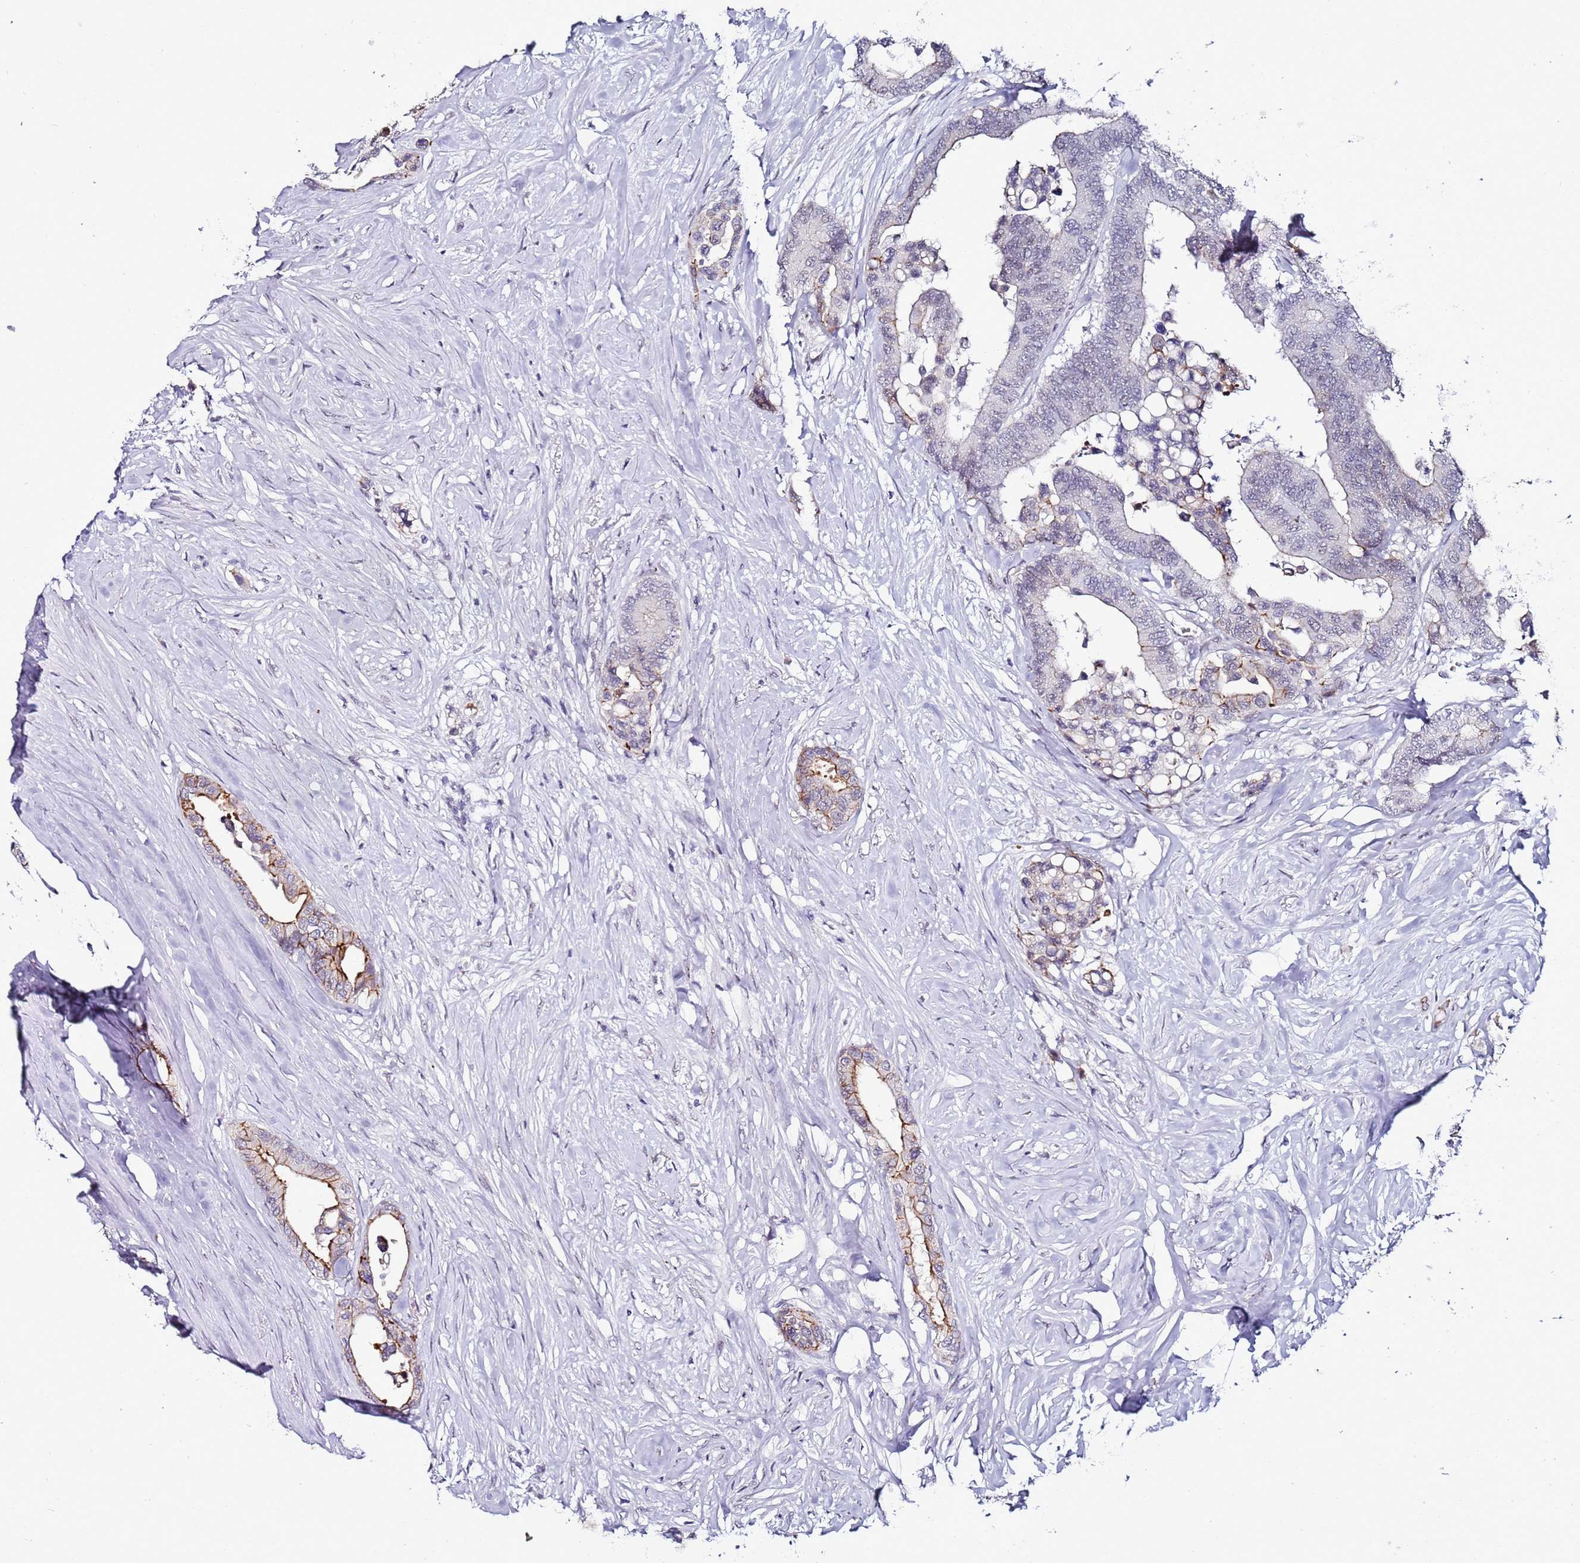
{"staining": {"intensity": "moderate", "quantity": "25%-75%", "location": "cytoplasmic/membranous"}, "tissue": "colorectal cancer", "cell_type": "Tumor cells", "image_type": "cancer", "snomed": [{"axis": "morphology", "description": "Normal tissue, NOS"}, {"axis": "morphology", "description": "Adenocarcinoma, NOS"}, {"axis": "topography", "description": "Colon"}], "caption": "Colorectal cancer (adenocarcinoma) stained with DAB IHC displays medium levels of moderate cytoplasmic/membranous staining in about 25%-75% of tumor cells.", "gene": "PSMA7", "patient": {"sex": "male", "age": 82}}